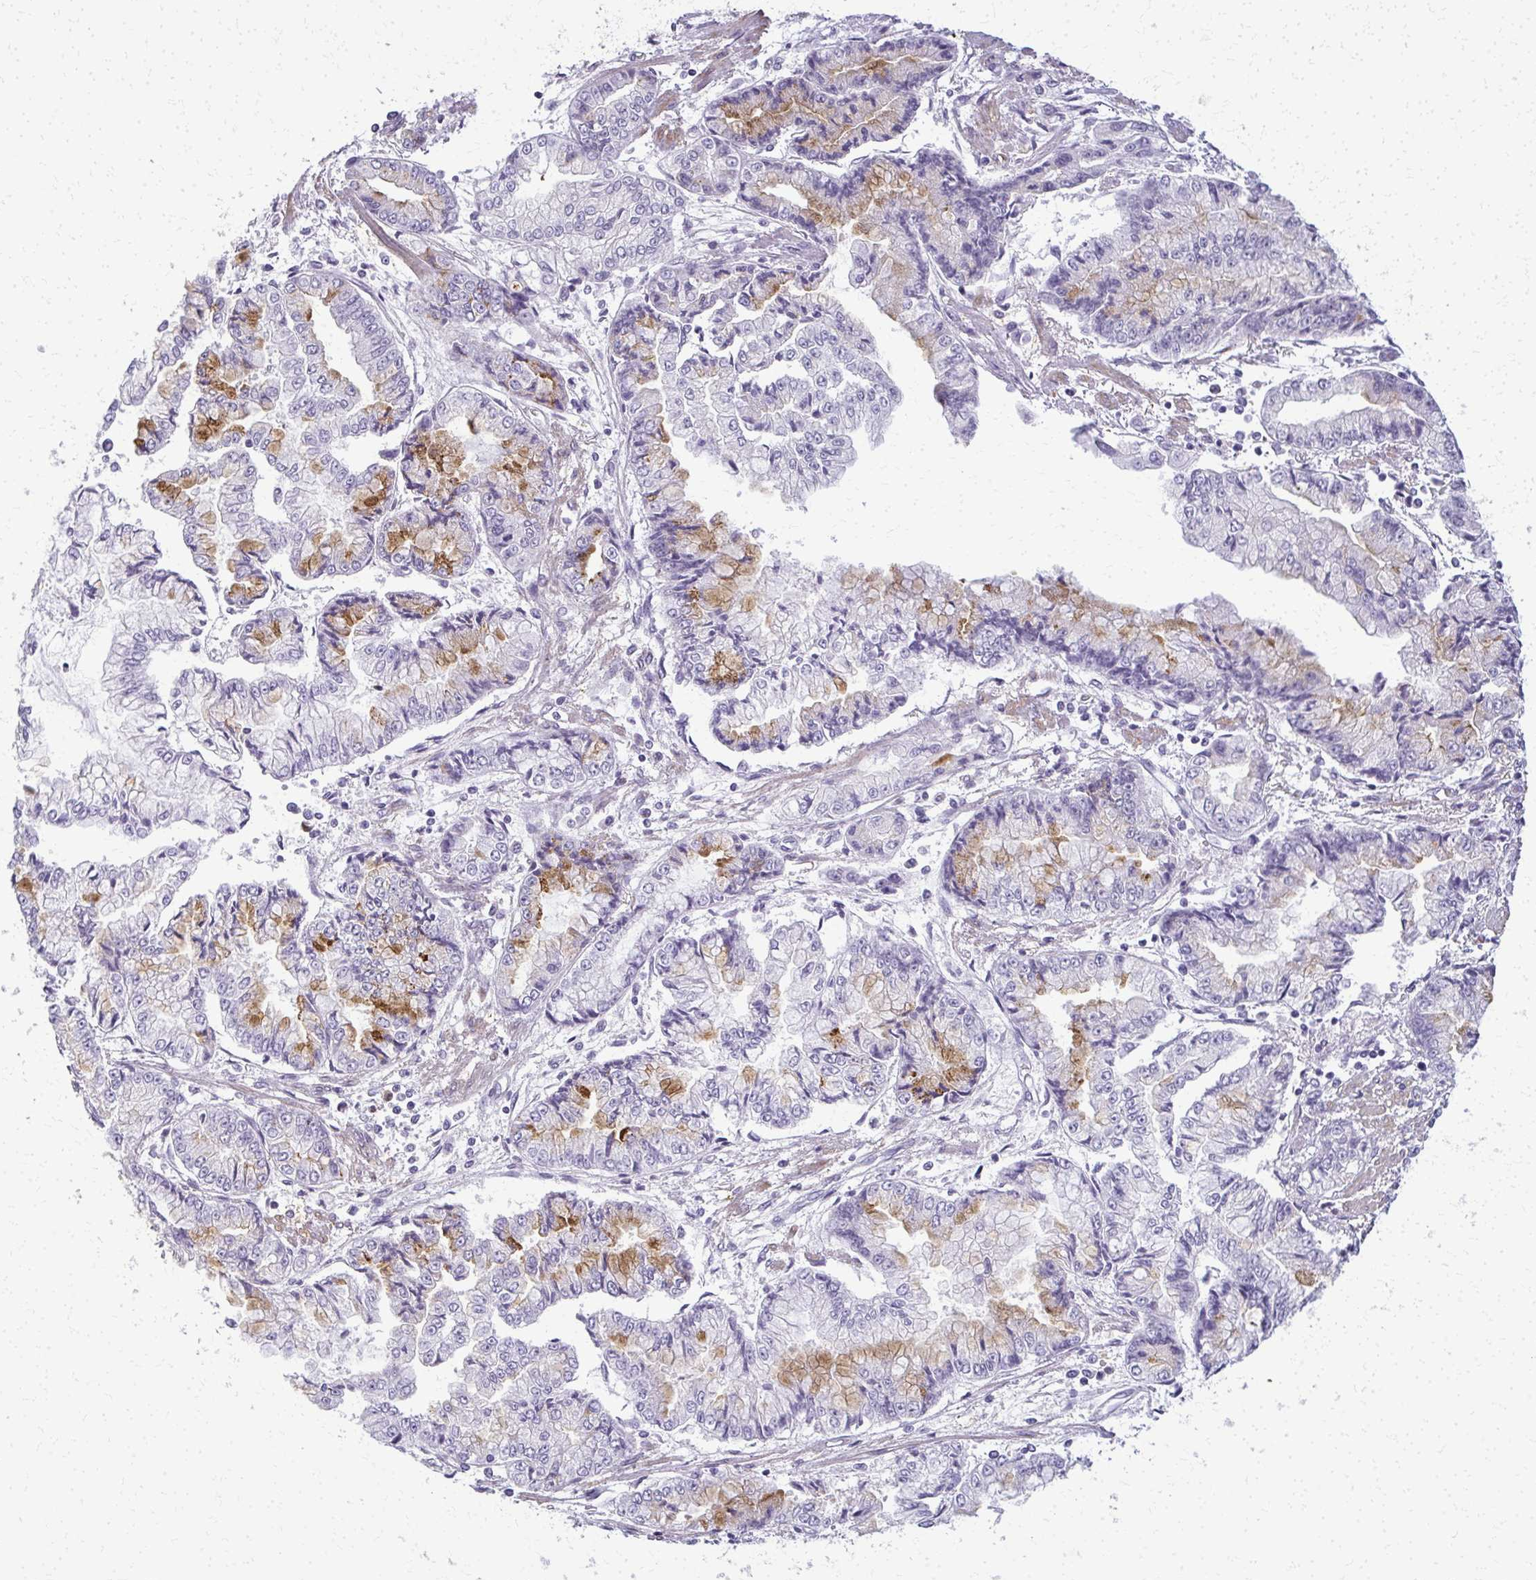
{"staining": {"intensity": "moderate", "quantity": "<25%", "location": "cytoplasmic/membranous"}, "tissue": "stomach cancer", "cell_type": "Tumor cells", "image_type": "cancer", "snomed": [{"axis": "morphology", "description": "Adenocarcinoma, NOS"}, {"axis": "topography", "description": "Stomach, upper"}], "caption": "Immunohistochemical staining of human stomach cancer (adenocarcinoma) reveals moderate cytoplasmic/membranous protein staining in about <25% of tumor cells. Nuclei are stained in blue.", "gene": "CA3", "patient": {"sex": "female", "age": 74}}